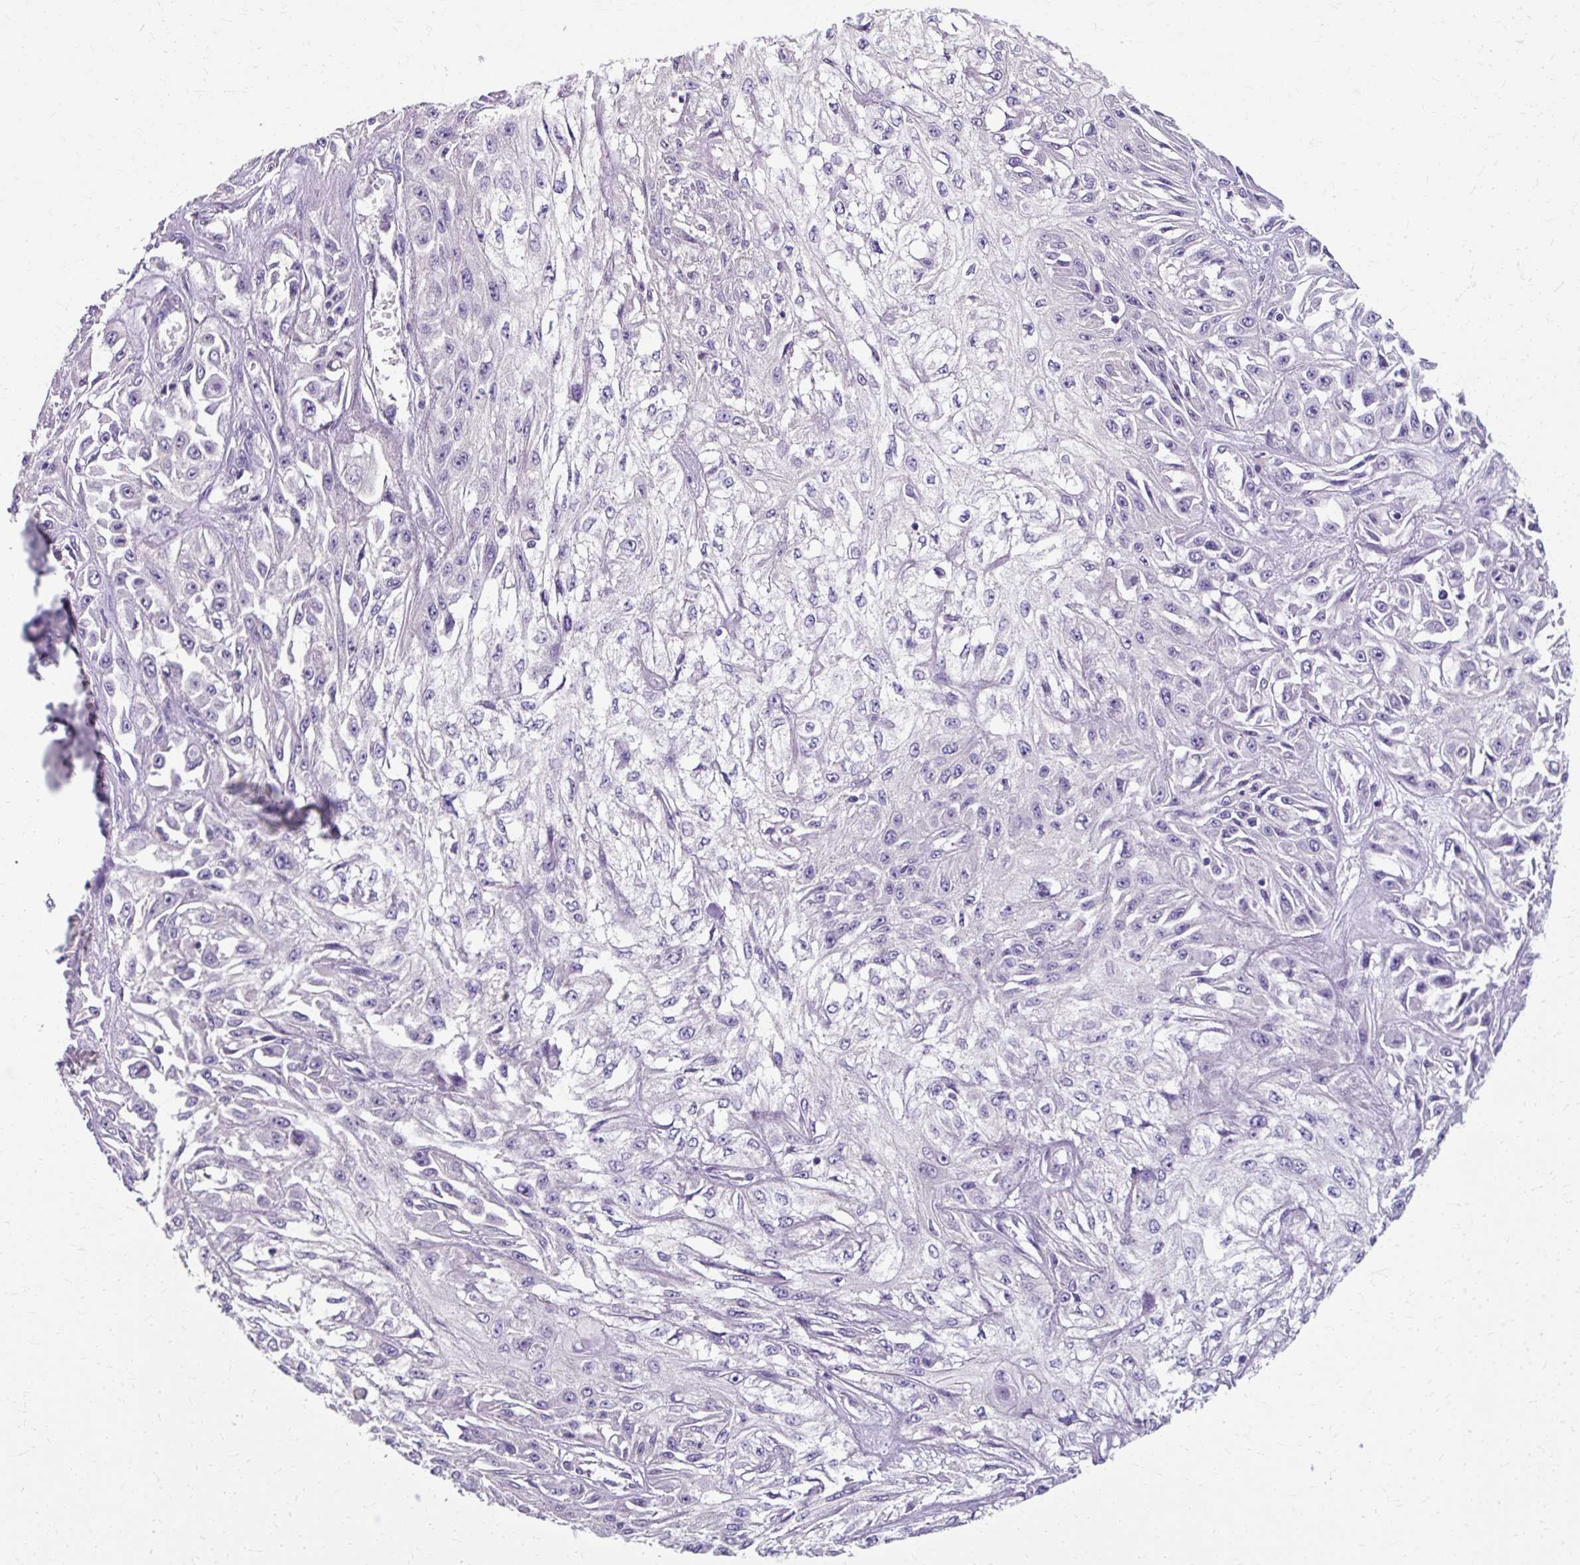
{"staining": {"intensity": "negative", "quantity": "none", "location": "none"}, "tissue": "skin cancer", "cell_type": "Tumor cells", "image_type": "cancer", "snomed": [{"axis": "morphology", "description": "Squamous cell carcinoma, NOS"}, {"axis": "morphology", "description": "Squamous cell carcinoma, metastatic, NOS"}, {"axis": "topography", "description": "Skin"}, {"axis": "topography", "description": "Lymph node"}], "caption": "Immunohistochemistry micrograph of neoplastic tissue: human skin metastatic squamous cell carcinoma stained with DAB exhibits no significant protein positivity in tumor cells. Brightfield microscopy of immunohistochemistry (IHC) stained with DAB (brown) and hematoxylin (blue), captured at high magnification.", "gene": "KLHL24", "patient": {"sex": "male", "age": 75}}